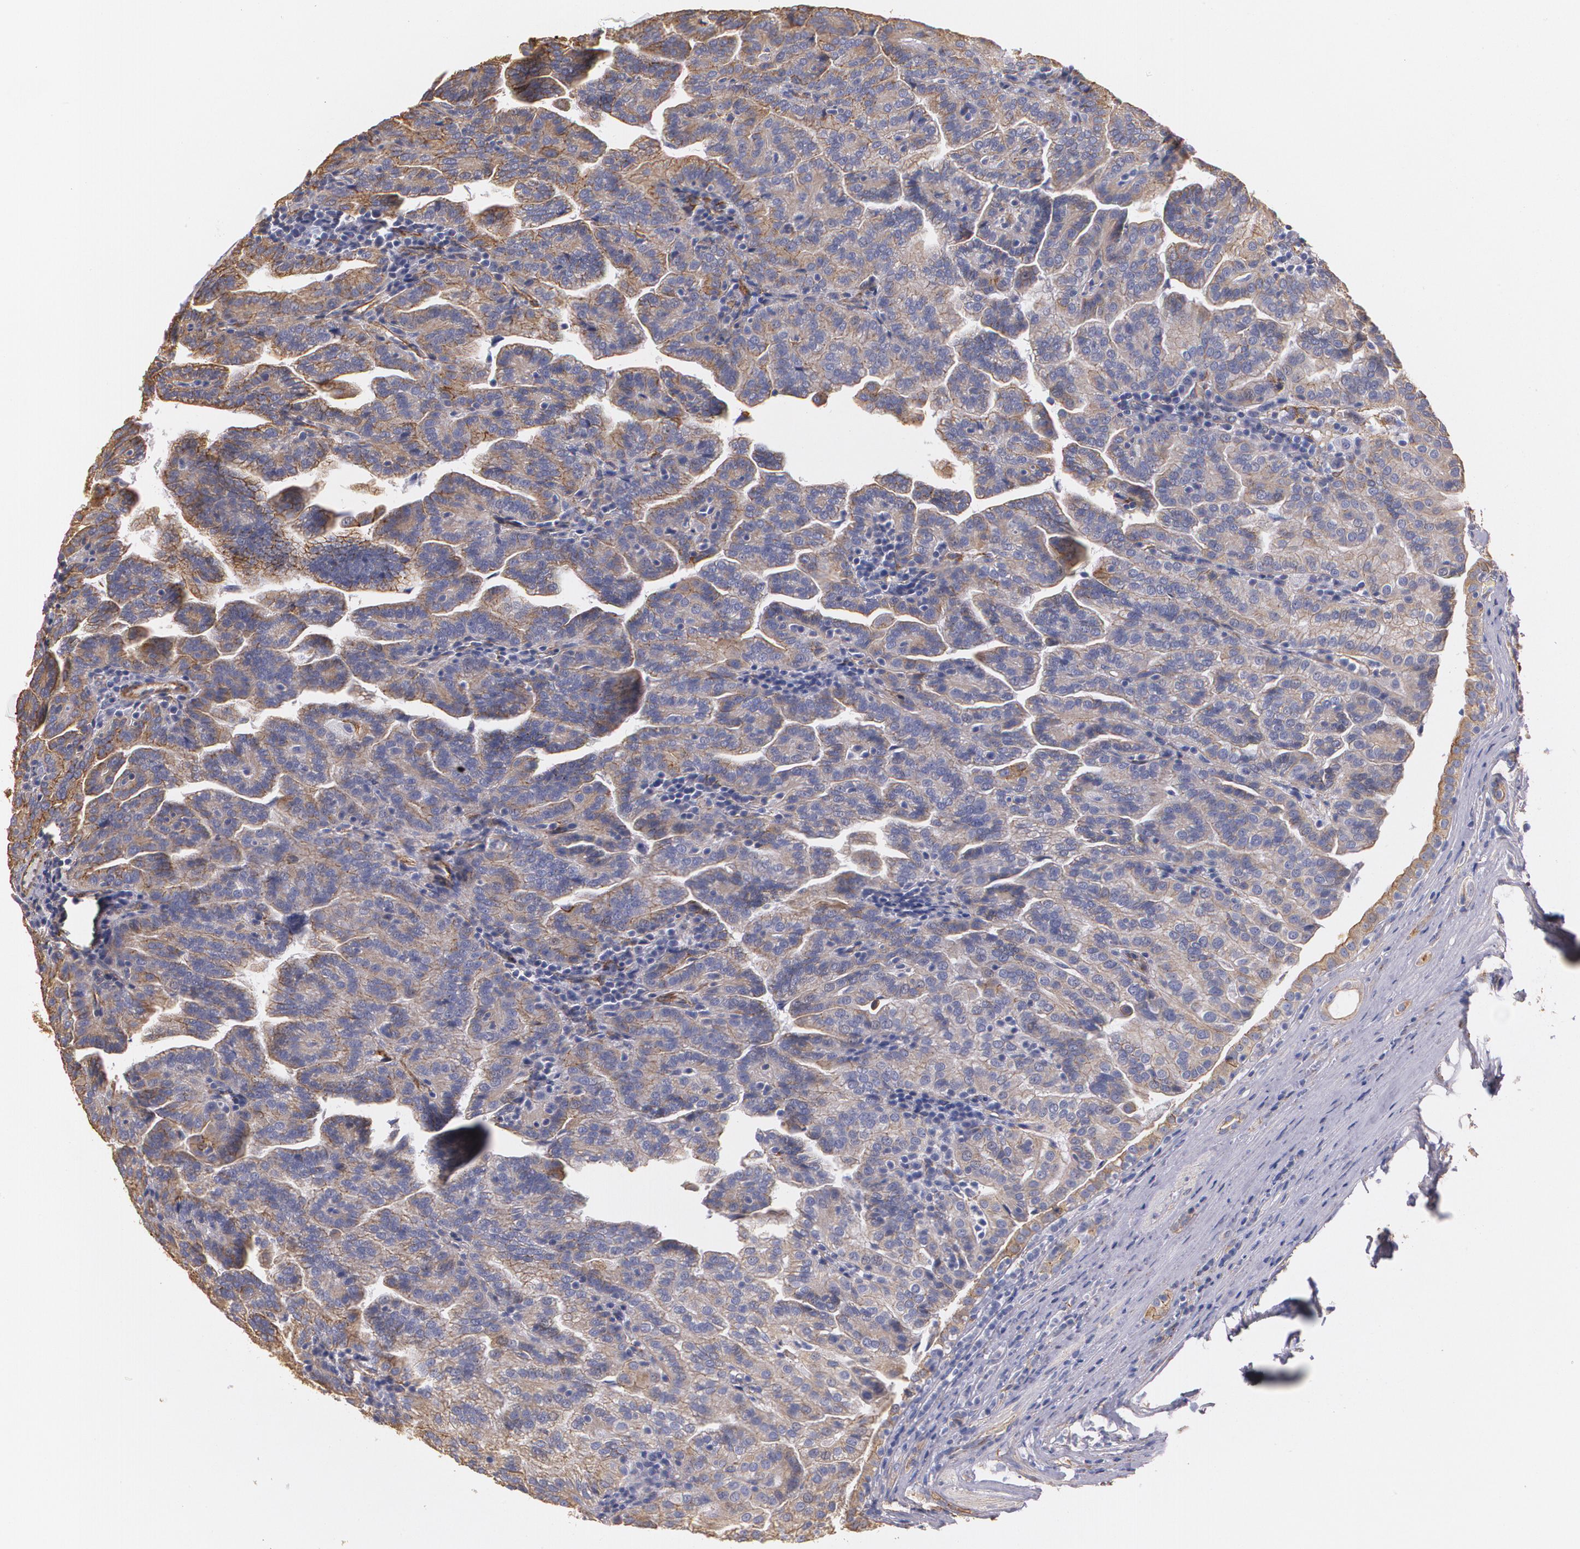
{"staining": {"intensity": "moderate", "quantity": ">75%", "location": "cytoplasmic/membranous"}, "tissue": "renal cancer", "cell_type": "Tumor cells", "image_type": "cancer", "snomed": [{"axis": "morphology", "description": "Adenocarcinoma, NOS"}, {"axis": "topography", "description": "Kidney"}], "caption": "A histopathology image showing moderate cytoplasmic/membranous expression in about >75% of tumor cells in renal cancer, as visualized by brown immunohistochemical staining.", "gene": "TJP1", "patient": {"sex": "male", "age": 61}}